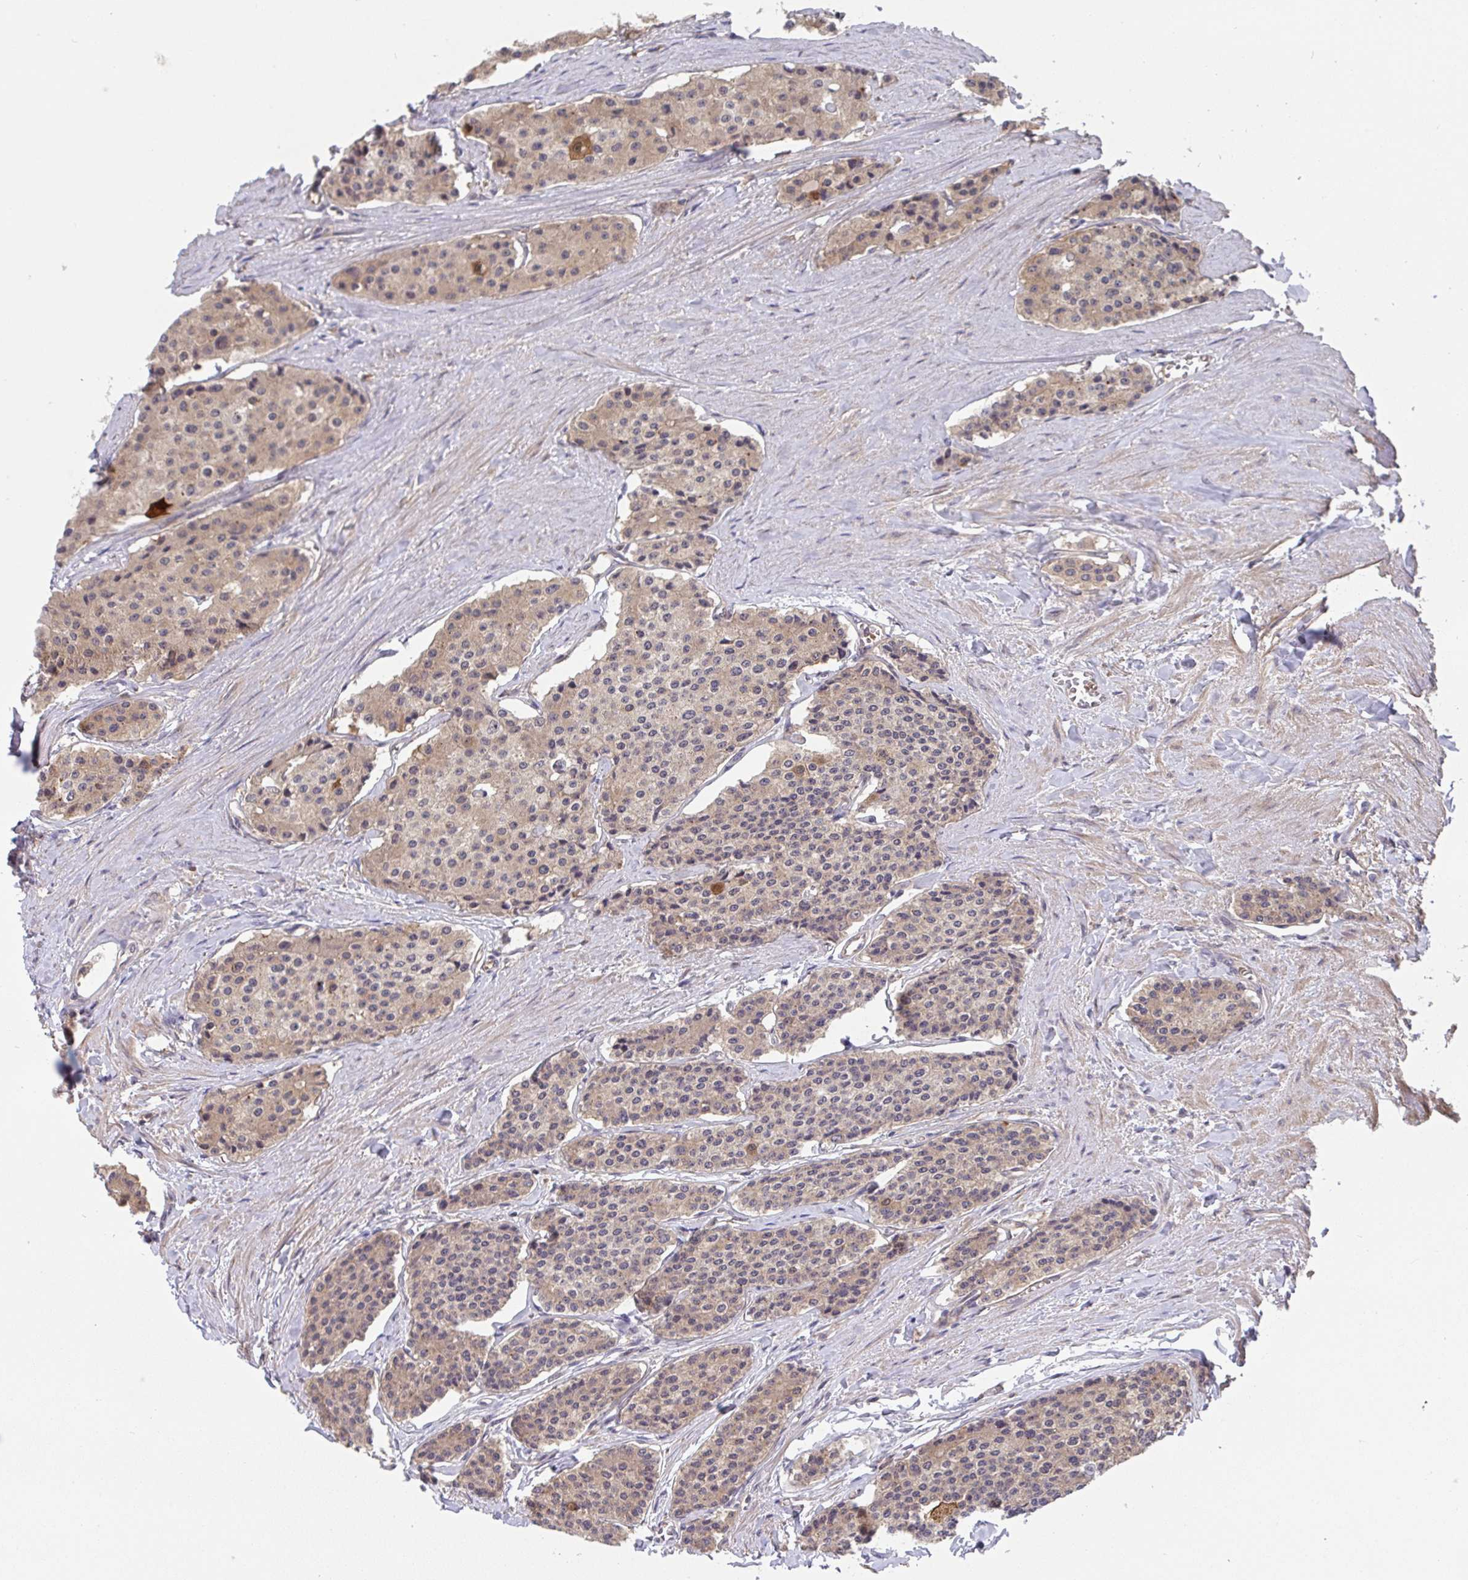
{"staining": {"intensity": "weak", "quantity": ">75%", "location": "cytoplasmic/membranous"}, "tissue": "carcinoid", "cell_type": "Tumor cells", "image_type": "cancer", "snomed": [{"axis": "morphology", "description": "Carcinoid, malignant, NOS"}, {"axis": "topography", "description": "Small intestine"}], "caption": "Malignant carcinoid tissue reveals weak cytoplasmic/membranous staining in about >75% of tumor cells", "gene": "TIGAR", "patient": {"sex": "female", "age": 65}}